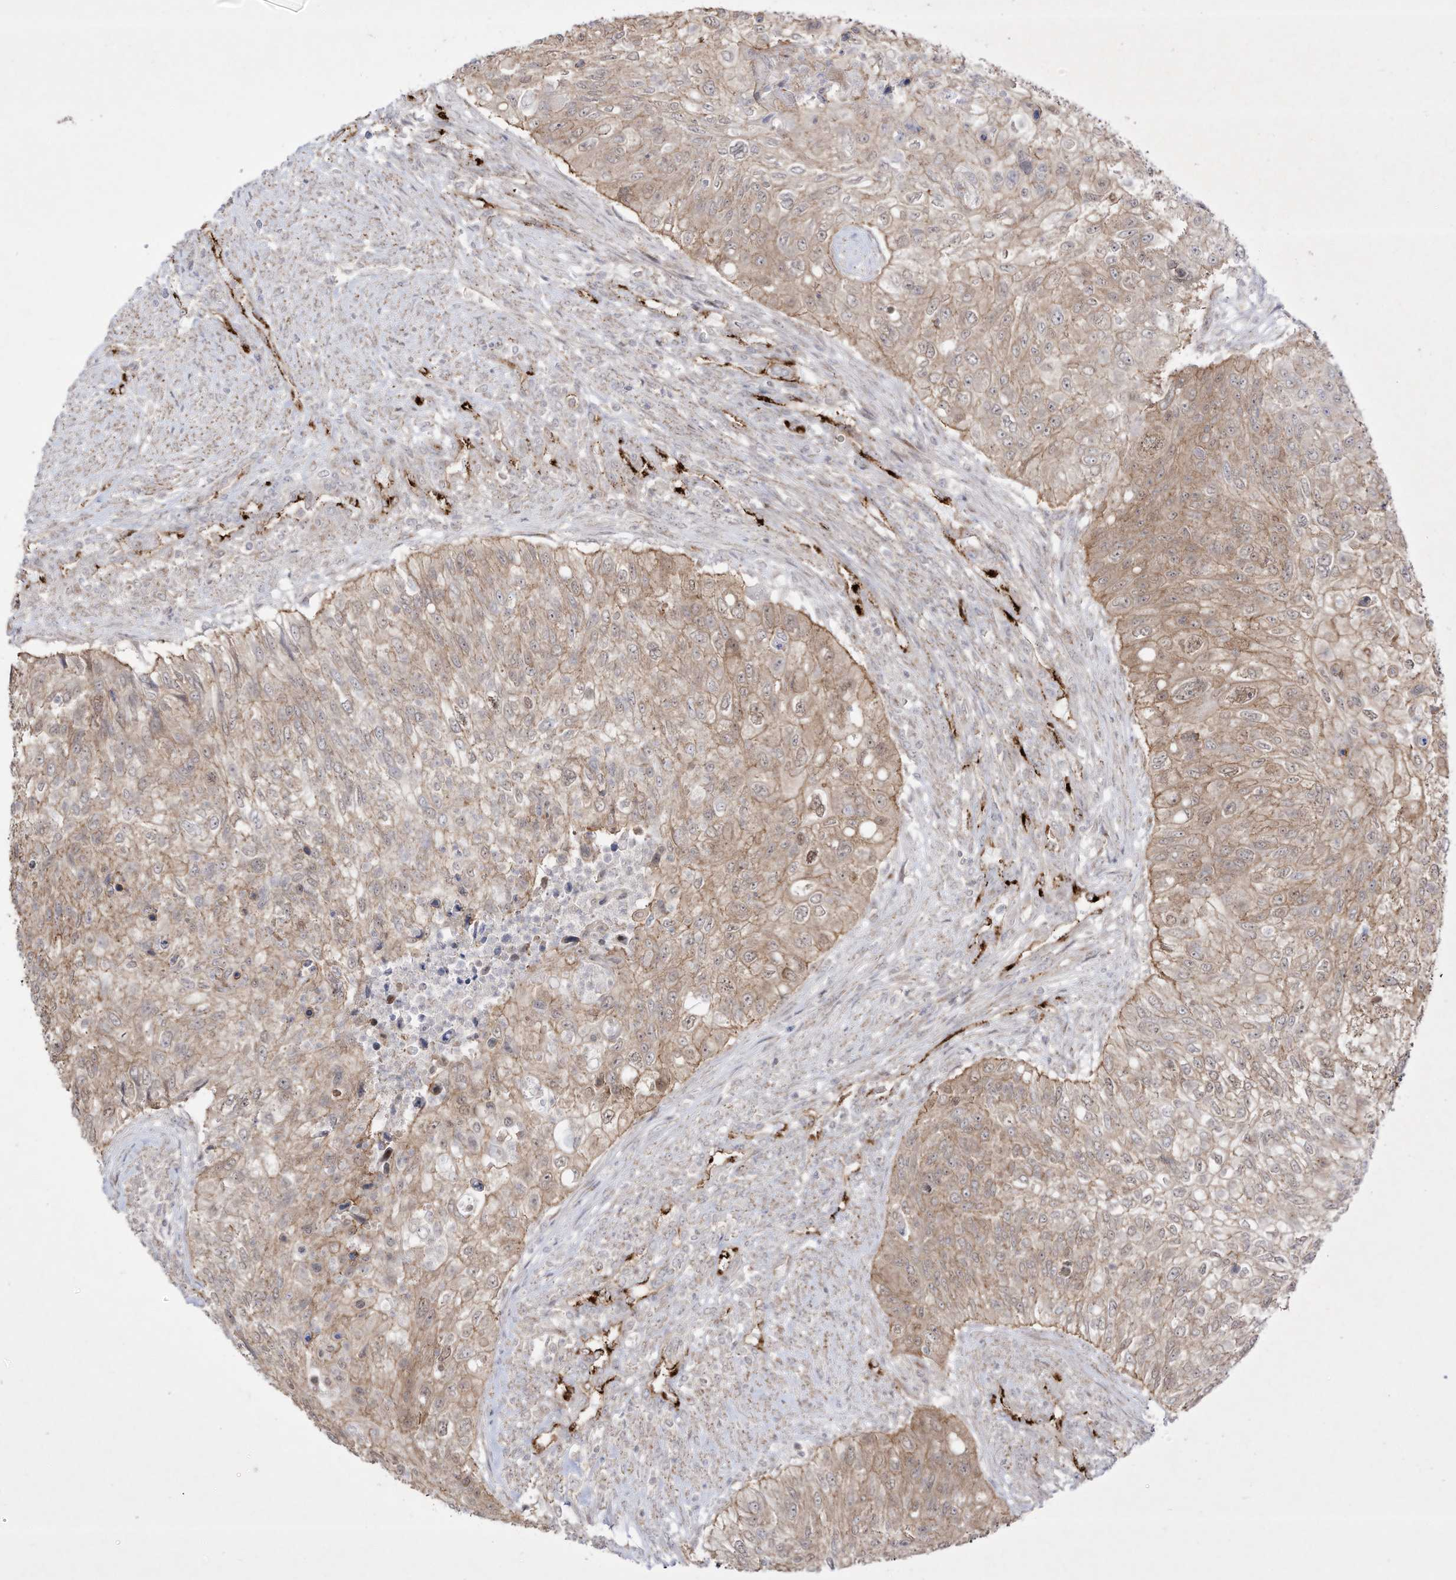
{"staining": {"intensity": "weak", "quantity": ">75%", "location": "cytoplasmic/membranous"}, "tissue": "urothelial cancer", "cell_type": "Tumor cells", "image_type": "cancer", "snomed": [{"axis": "morphology", "description": "Urothelial carcinoma, High grade"}, {"axis": "topography", "description": "Urinary bladder"}], "caption": "DAB (3,3'-diaminobenzidine) immunohistochemical staining of high-grade urothelial carcinoma displays weak cytoplasmic/membranous protein positivity in about >75% of tumor cells. Immunohistochemistry (ihc) stains the protein in brown and the nuclei are stained blue.", "gene": "ZGRF1", "patient": {"sex": "female", "age": 60}}